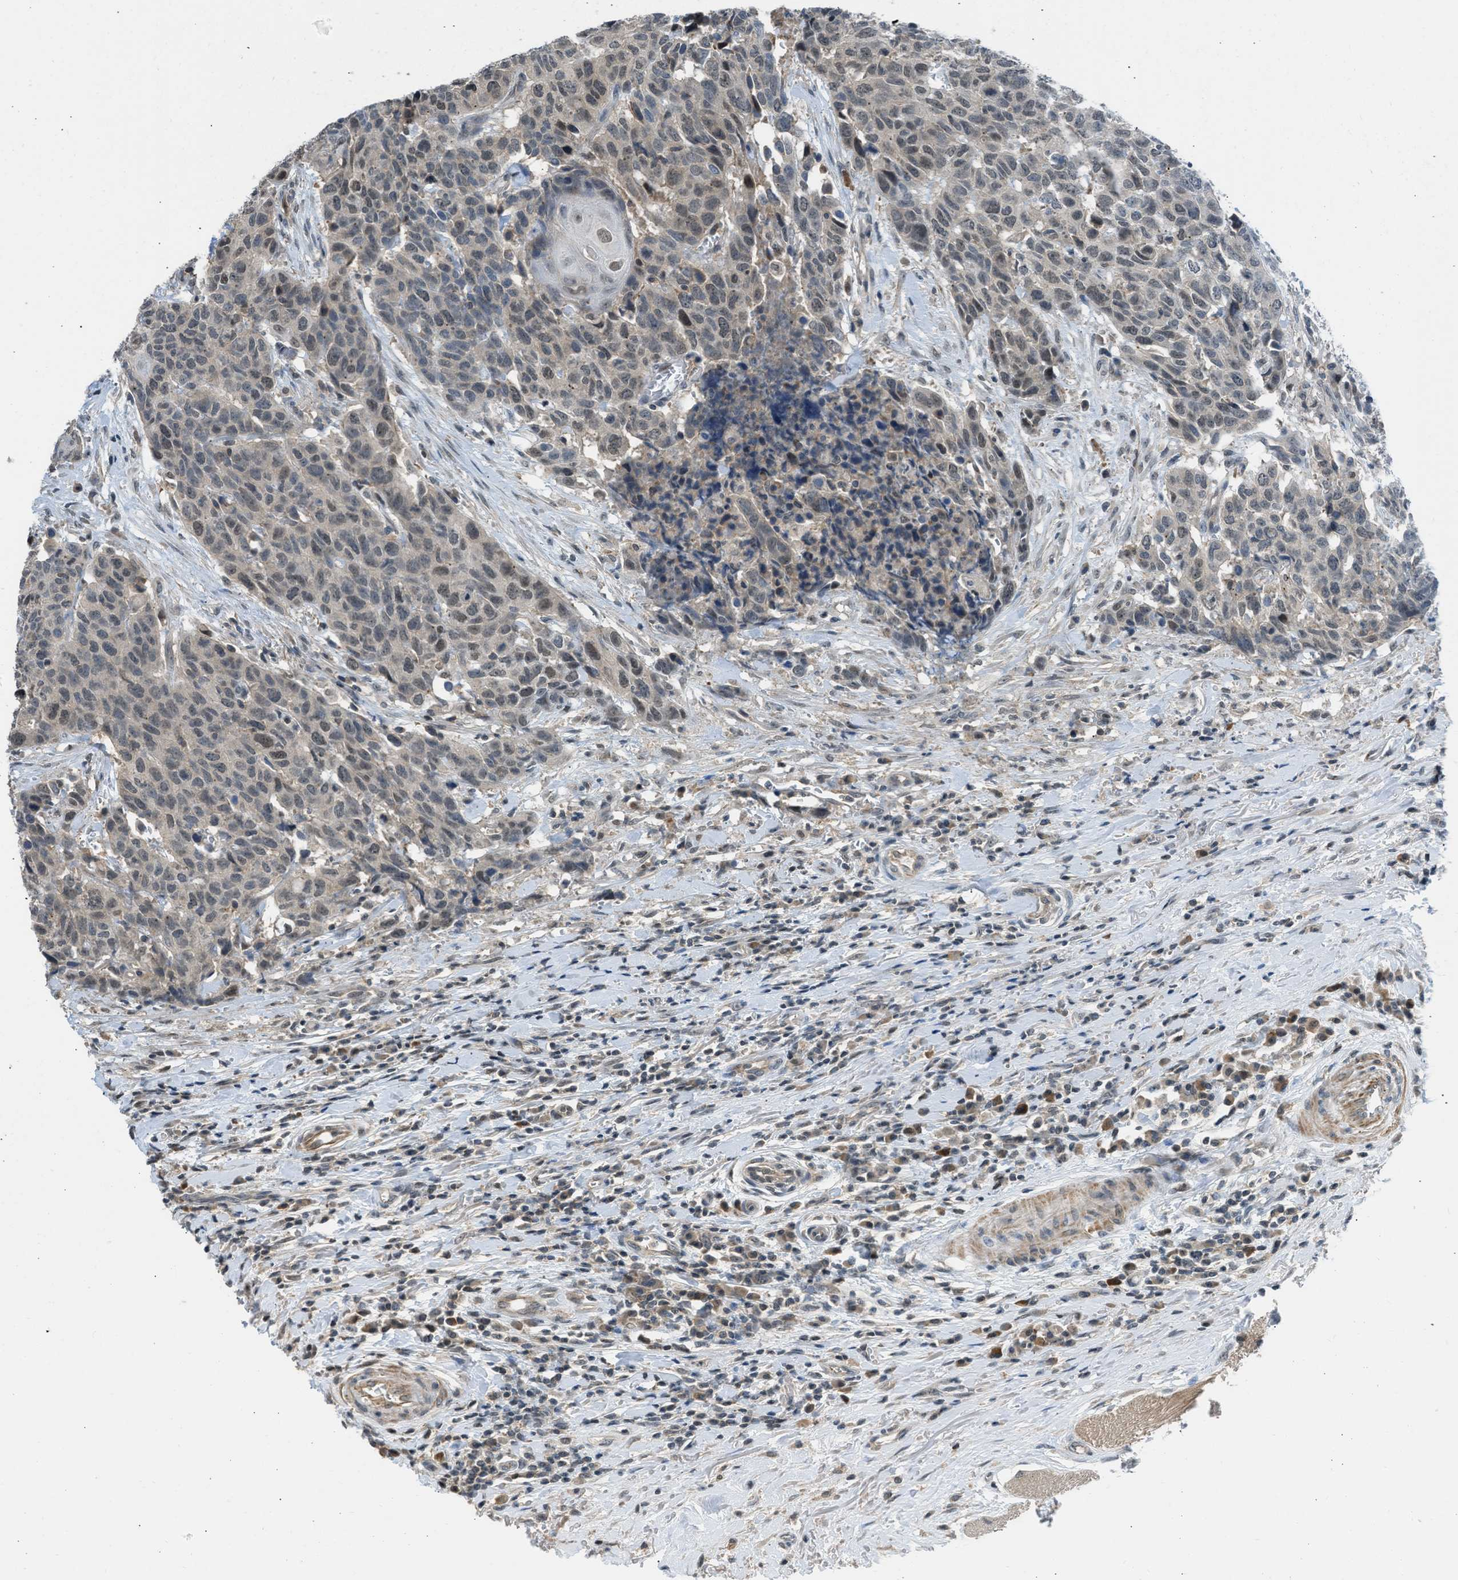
{"staining": {"intensity": "weak", "quantity": "25%-75%", "location": "cytoplasmic/membranous,nuclear"}, "tissue": "head and neck cancer", "cell_type": "Tumor cells", "image_type": "cancer", "snomed": [{"axis": "morphology", "description": "Squamous cell carcinoma, NOS"}, {"axis": "topography", "description": "Head-Neck"}], "caption": "The histopathology image shows a brown stain indicating the presence of a protein in the cytoplasmic/membranous and nuclear of tumor cells in head and neck squamous cell carcinoma.", "gene": "TTBK2", "patient": {"sex": "male", "age": 66}}